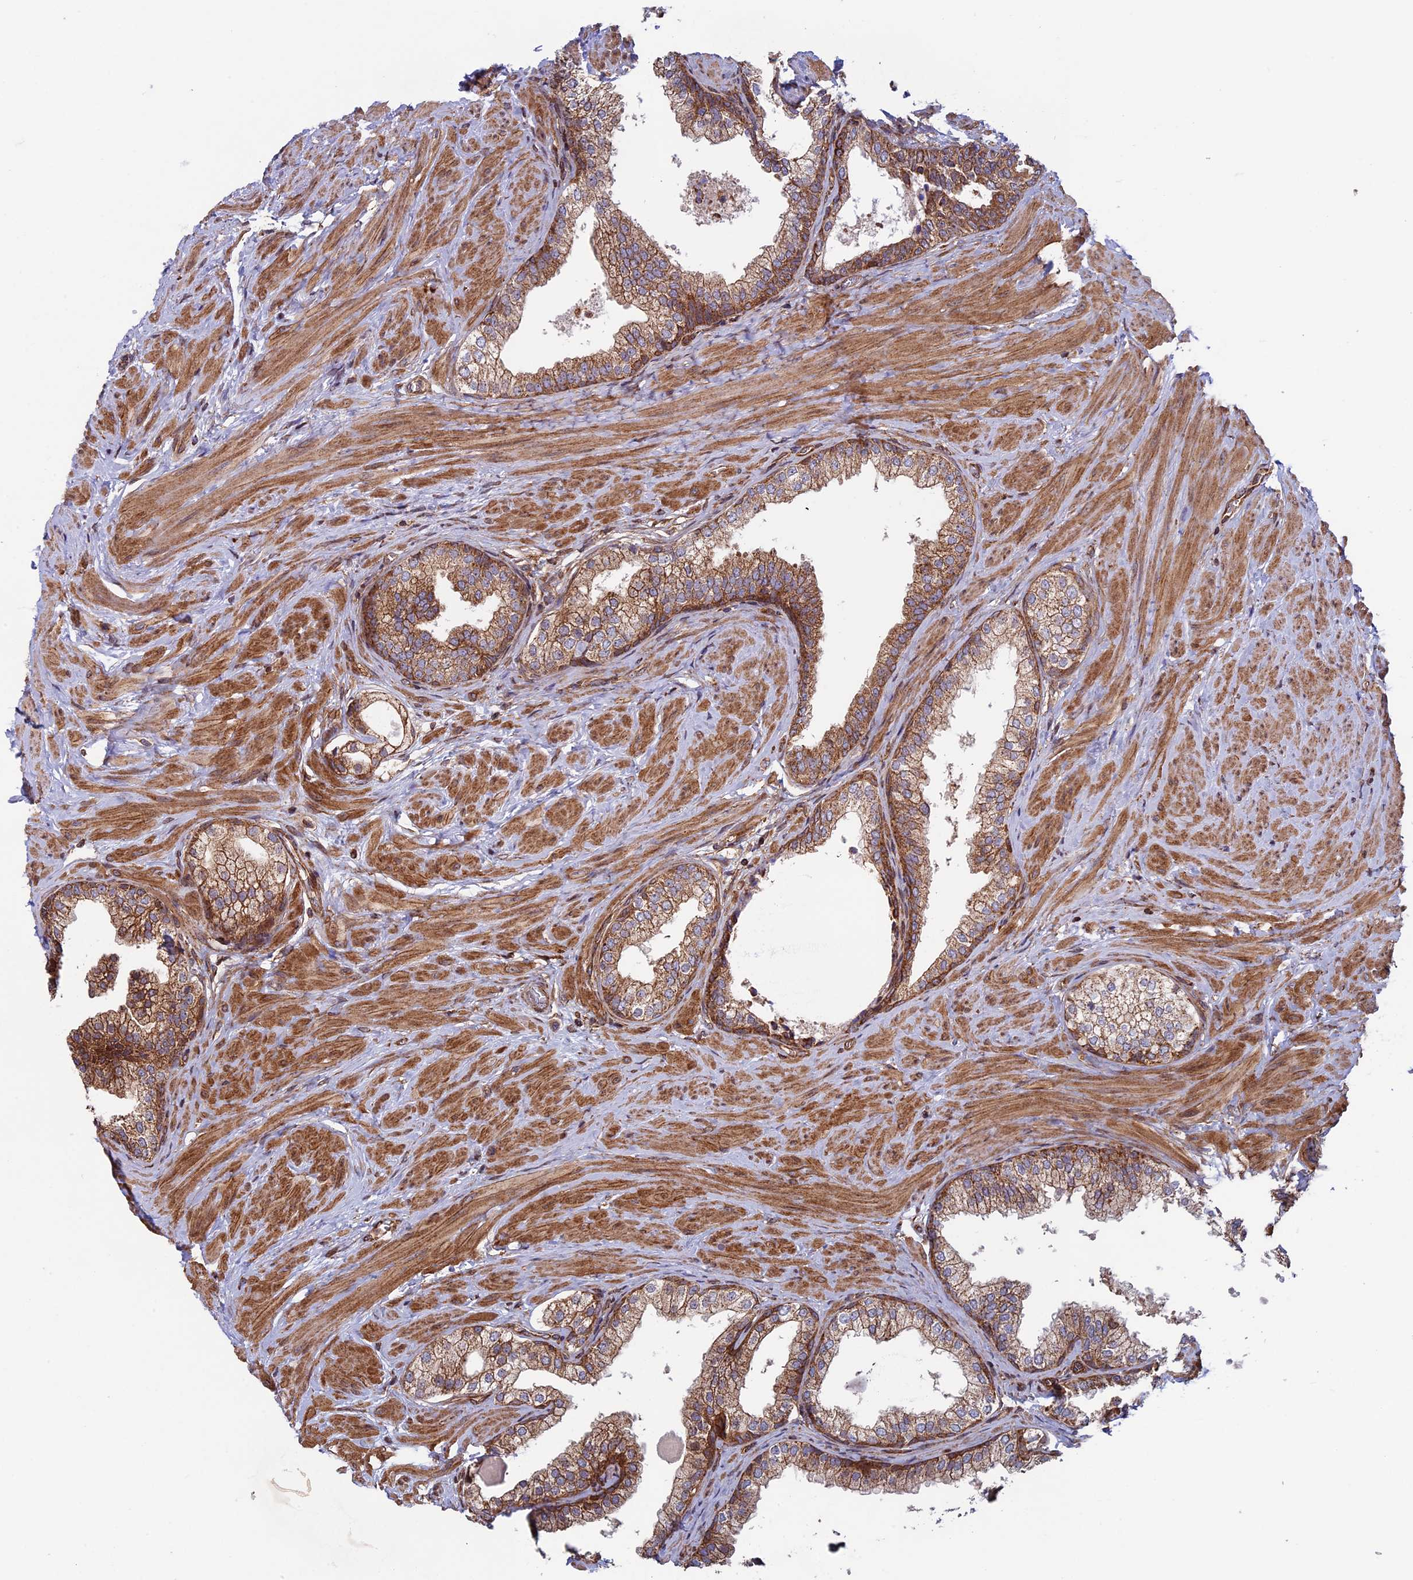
{"staining": {"intensity": "strong", "quantity": ">75%", "location": "cytoplasmic/membranous"}, "tissue": "prostate", "cell_type": "Glandular cells", "image_type": "normal", "snomed": [{"axis": "morphology", "description": "Normal tissue, NOS"}, {"axis": "topography", "description": "Prostate"}], "caption": "Prostate was stained to show a protein in brown. There is high levels of strong cytoplasmic/membranous expression in about >75% of glandular cells.", "gene": "CCDC8", "patient": {"sex": "male", "age": 48}}